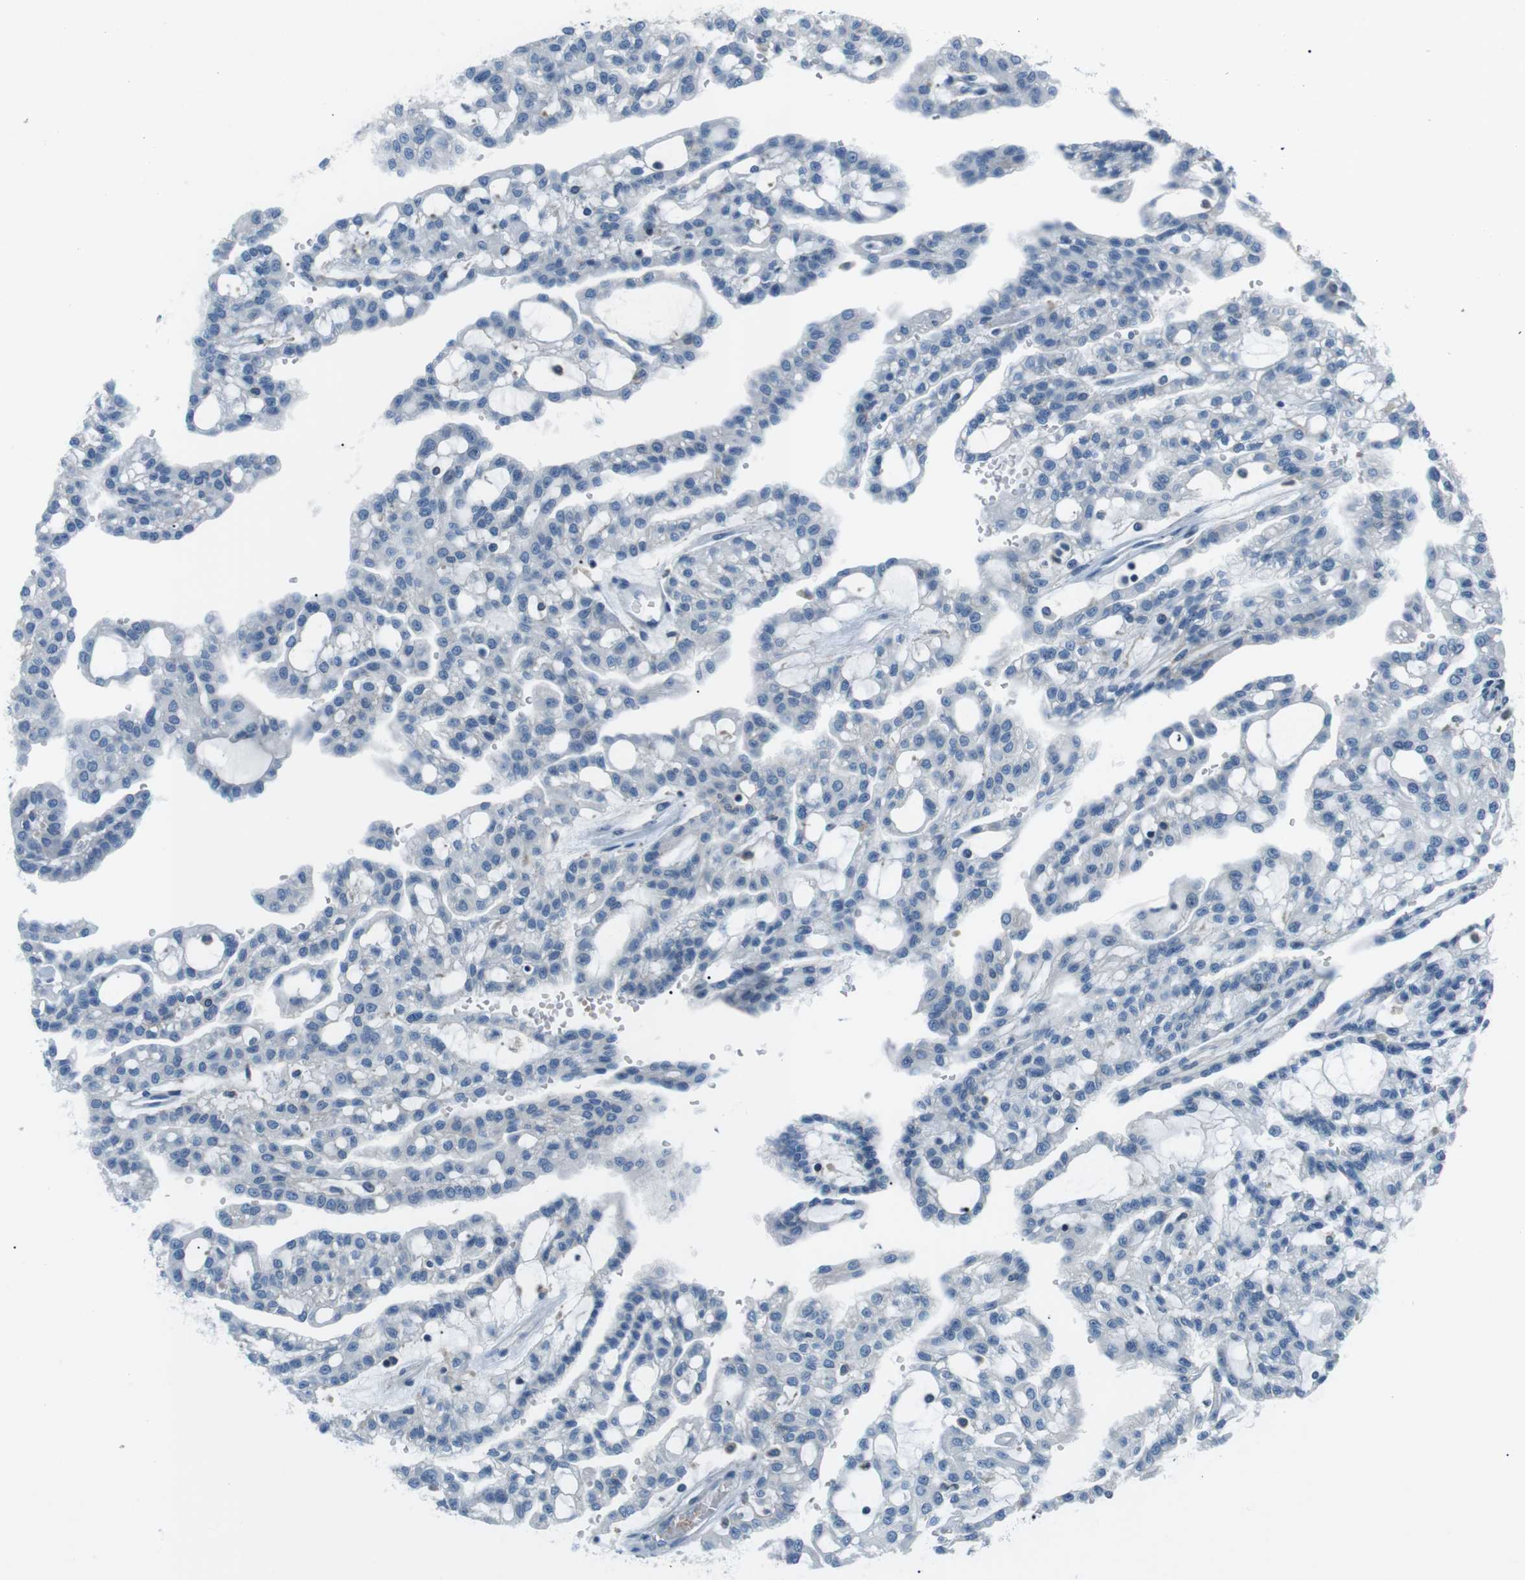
{"staining": {"intensity": "negative", "quantity": "none", "location": "none"}, "tissue": "renal cancer", "cell_type": "Tumor cells", "image_type": "cancer", "snomed": [{"axis": "morphology", "description": "Adenocarcinoma, NOS"}, {"axis": "topography", "description": "Kidney"}], "caption": "Tumor cells show no significant protein staining in renal cancer (adenocarcinoma). (DAB immunohistochemistry, high magnification).", "gene": "ARVCF", "patient": {"sex": "male", "age": 63}}